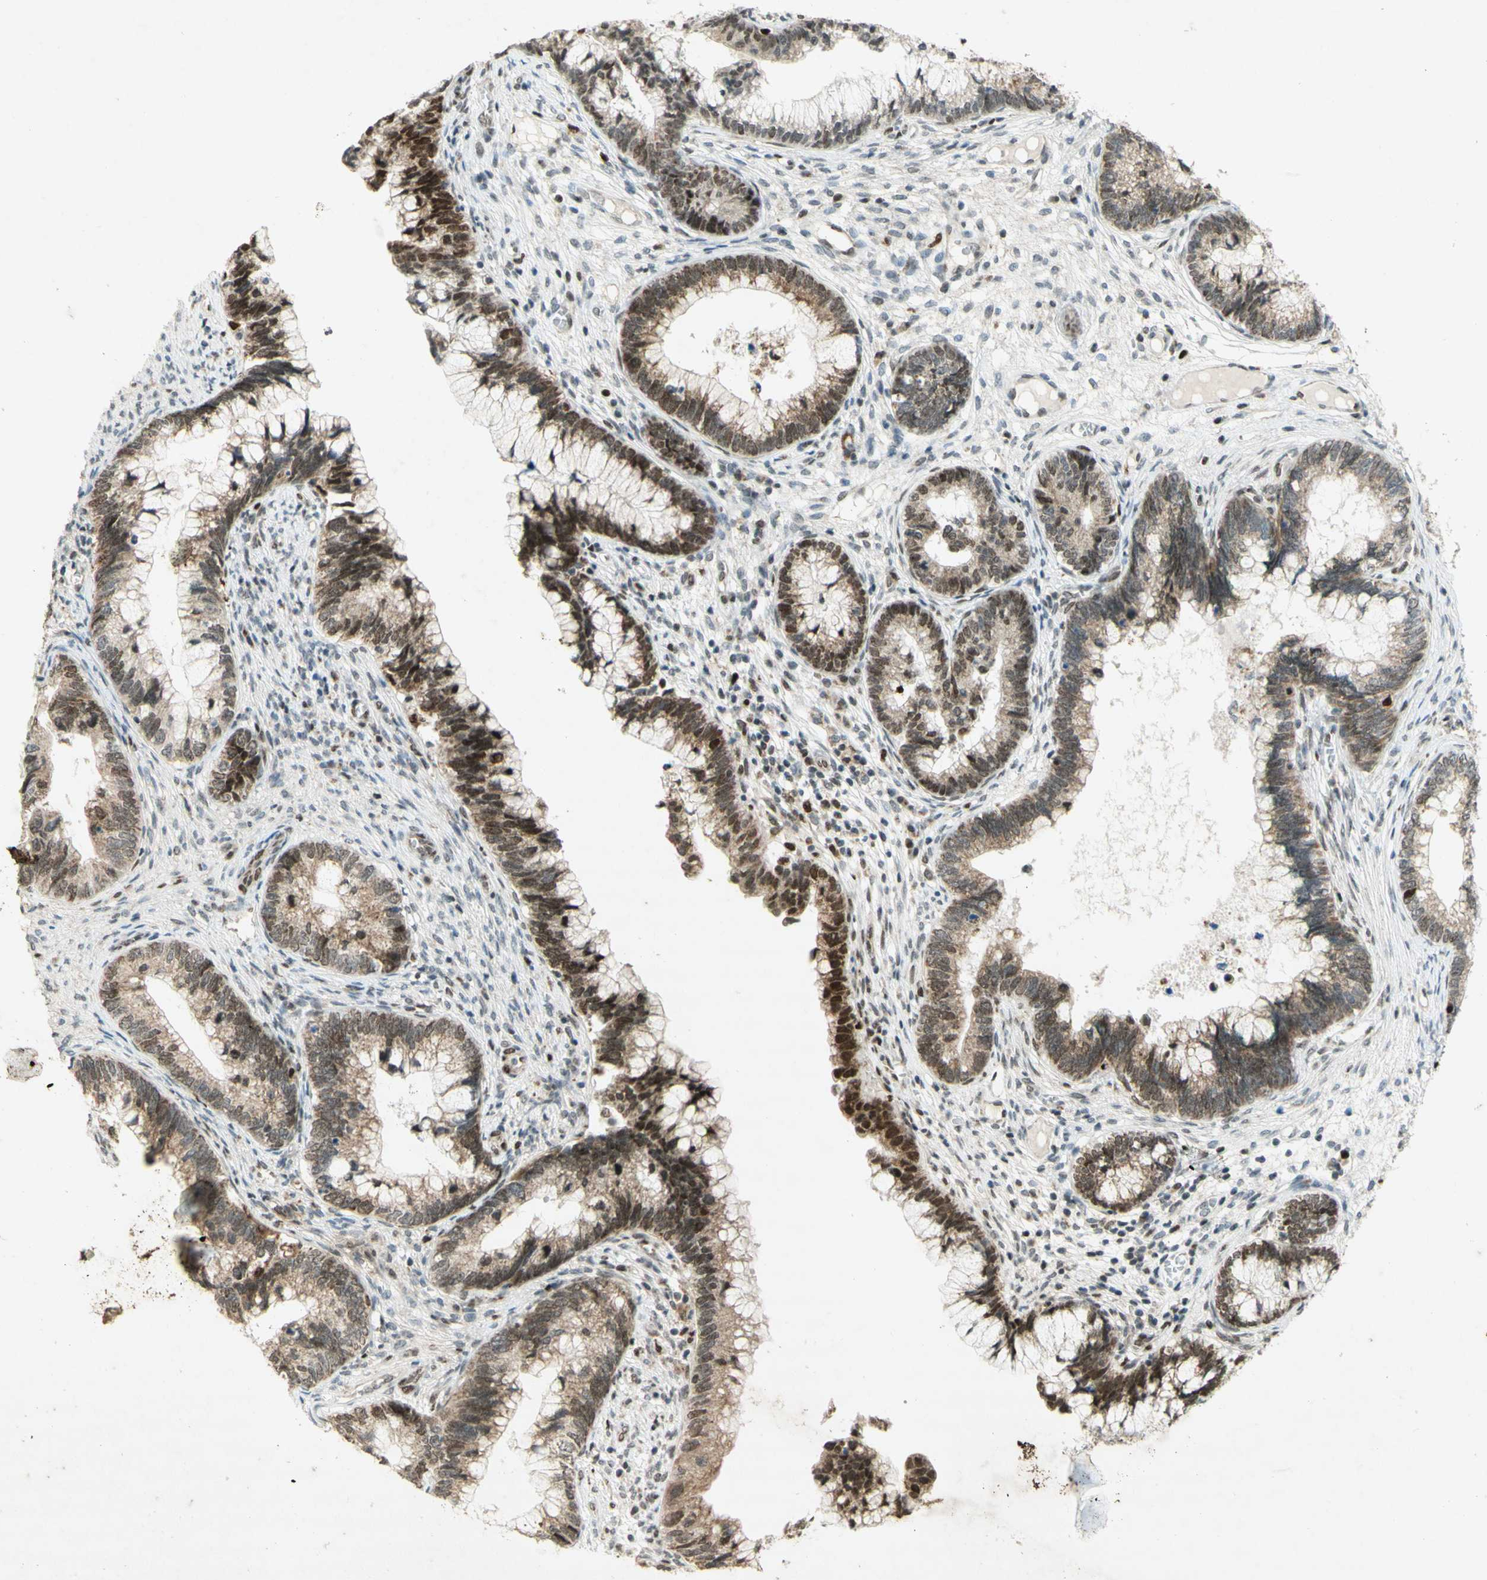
{"staining": {"intensity": "strong", "quantity": "<25%", "location": "nuclear"}, "tissue": "cervical cancer", "cell_type": "Tumor cells", "image_type": "cancer", "snomed": [{"axis": "morphology", "description": "Adenocarcinoma, NOS"}, {"axis": "topography", "description": "Cervix"}], "caption": "Approximately <25% of tumor cells in adenocarcinoma (cervical) display strong nuclear protein positivity as visualized by brown immunohistochemical staining.", "gene": "DNMT3A", "patient": {"sex": "female", "age": 44}}